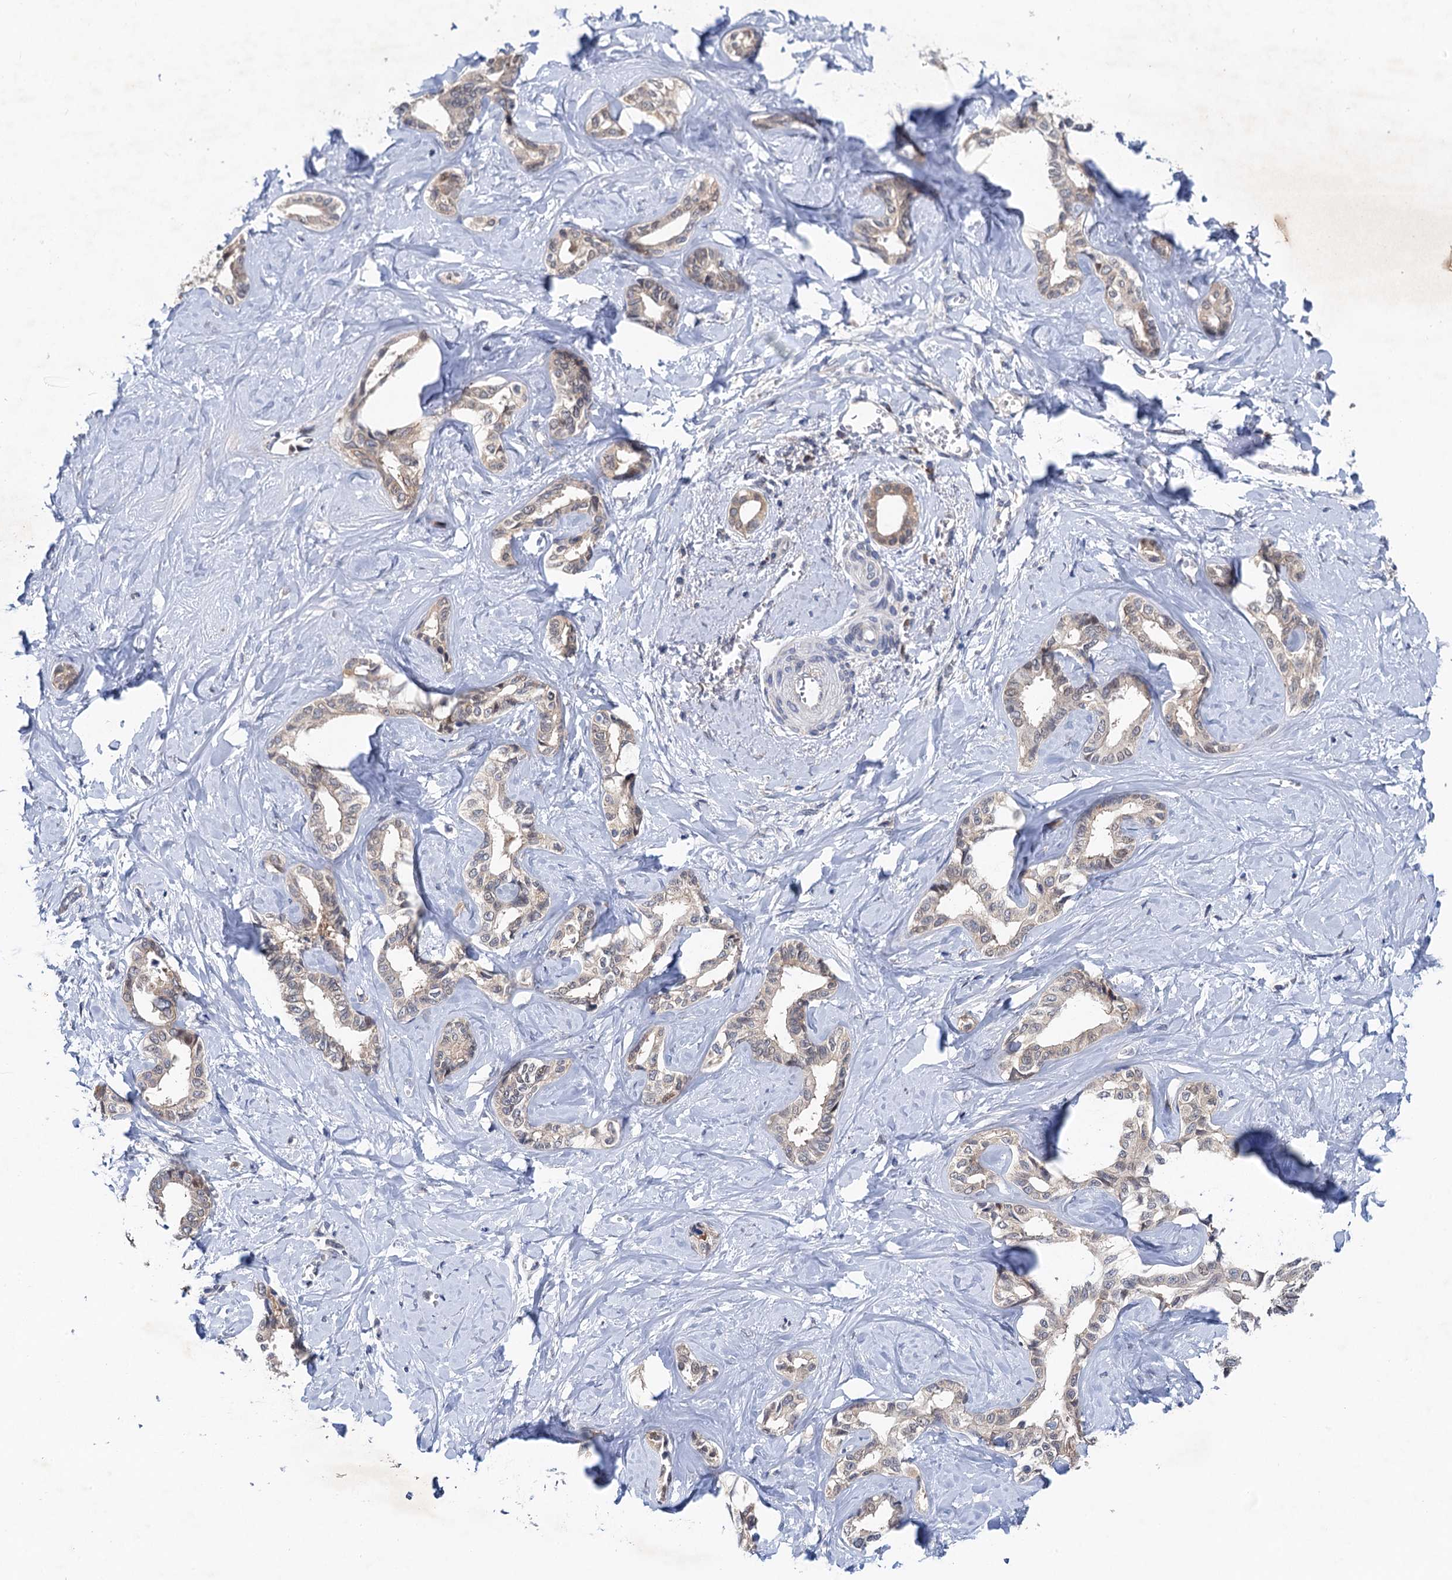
{"staining": {"intensity": "weak", "quantity": "<25%", "location": "nuclear"}, "tissue": "liver cancer", "cell_type": "Tumor cells", "image_type": "cancer", "snomed": [{"axis": "morphology", "description": "Cholangiocarcinoma"}, {"axis": "topography", "description": "Liver"}], "caption": "This is a micrograph of immunohistochemistry staining of liver cholangiocarcinoma, which shows no expression in tumor cells.", "gene": "TMEM39B", "patient": {"sex": "female", "age": 77}}